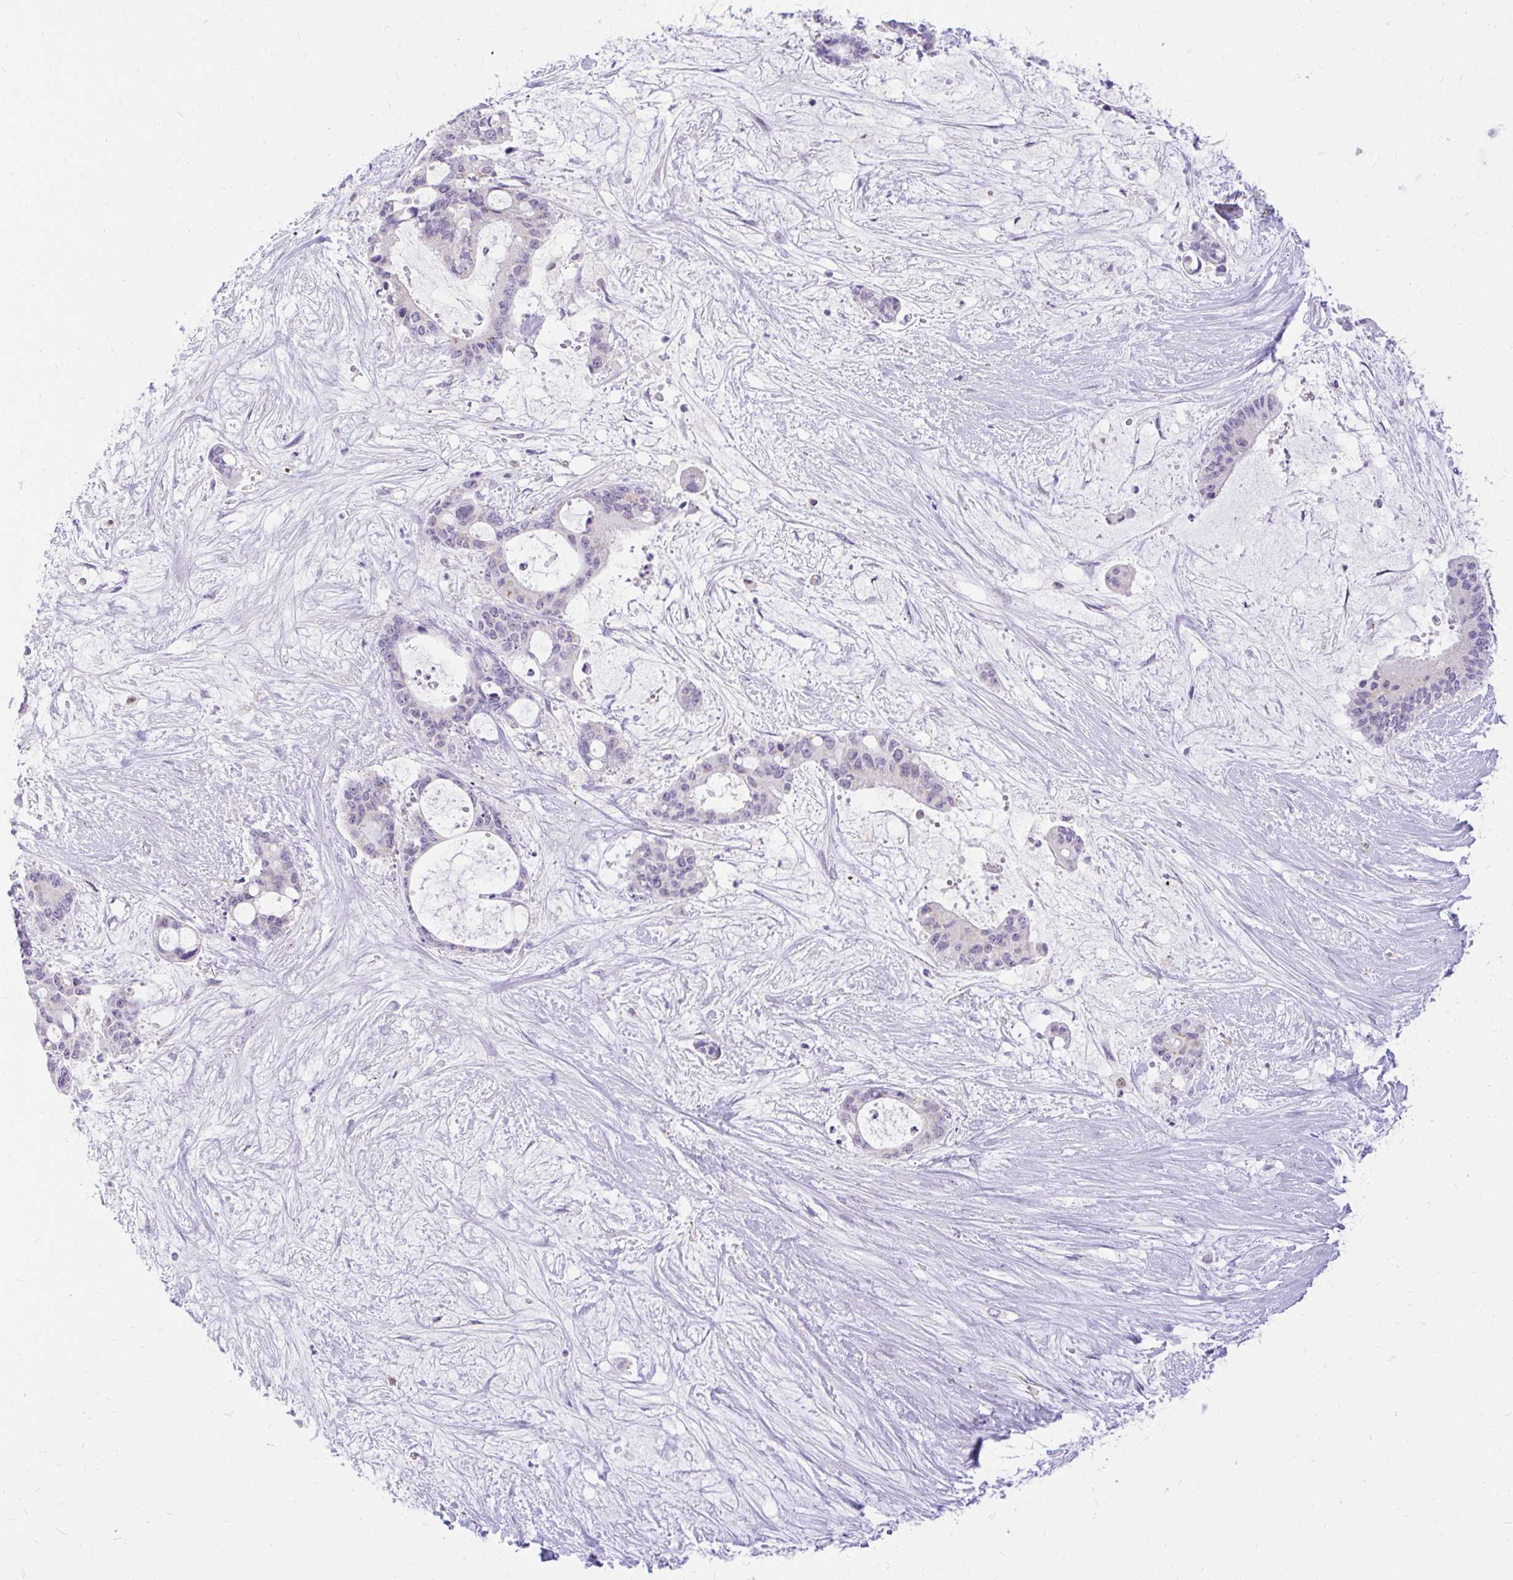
{"staining": {"intensity": "negative", "quantity": "none", "location": "none"}, "tissue": "liver cancer", "cell_type": "Tumor cells", "image_type": "cancer", "snomed": [{"axis": "morphology", "description": "Normal tissue, NOS"}, {"axis": "morphology", "description": "Cholangiocarcinoma"}, {"axis": "topography", "description": "Liver"}, {"axis": "topography", "description": "Peripheral nerve tissue"}], "caption": "Histopathology image shows no protein expression in tumor cells of liver cancer tissue. (Brightfield microscopy of DAB (3,3'-diaminobenzidine) IHC at high magnification).", "gene": "GLB1L2", "patient": {"sex": "female", "age": 73}}